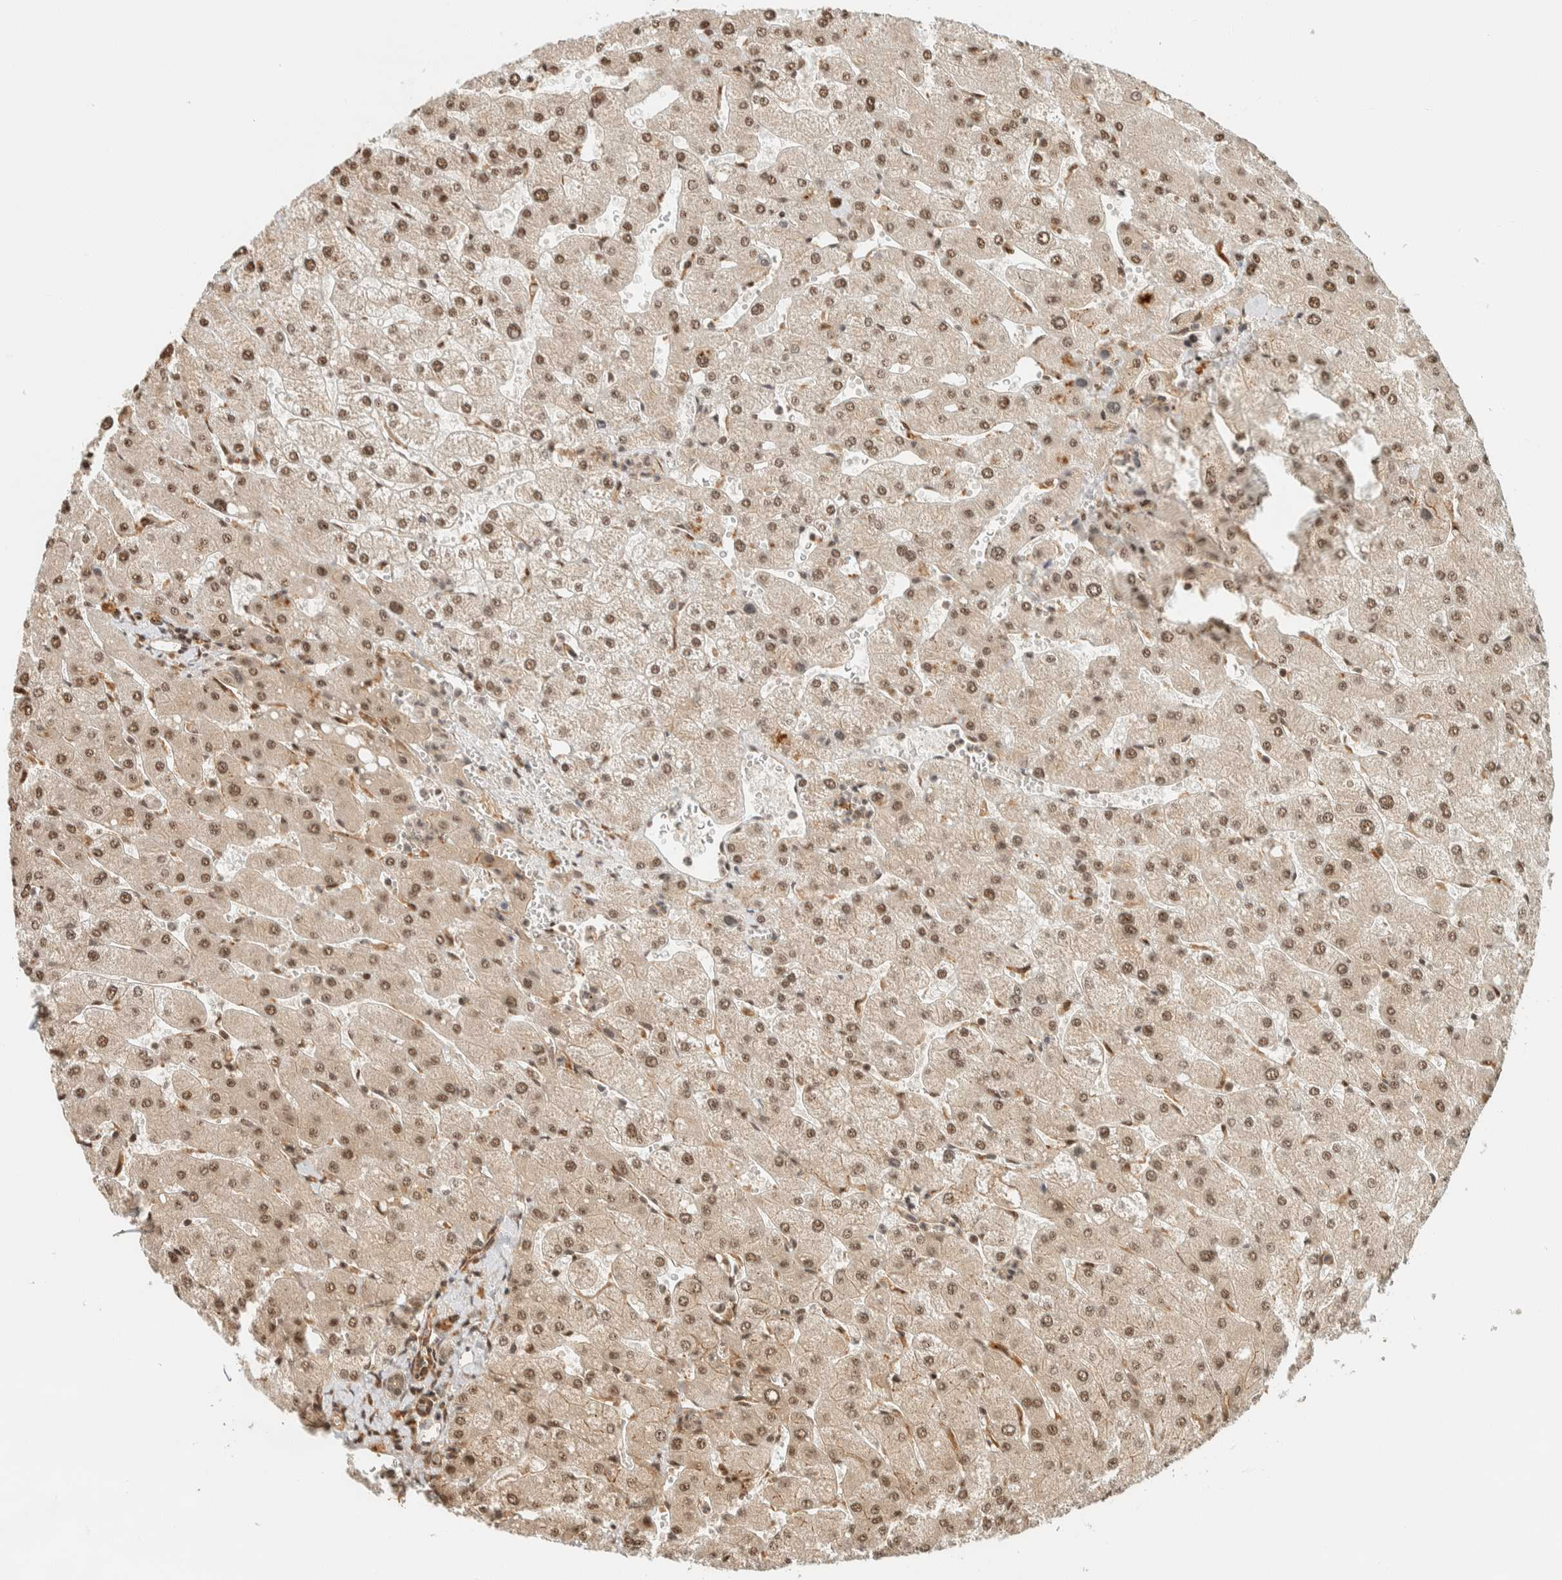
{"staining": {"intensity": "moderate", "quantity": ">75%", "location": "nuclear"}, "tissue": "liver", "cell_type": "Cholangiocytes", "image_type": "normal", "snomed": [{"axis": "morphology", "description": "Normal tissue, NOS"}, {"axis": "topography", "description": "Liver"}], "caption": "Immunohistochemical staining of benign liver reveals moderate nuclear protein staining in about >75% of cholangiocytes.", "gene": "SIK1", "patient": {"sex": "male", "age": 55}}